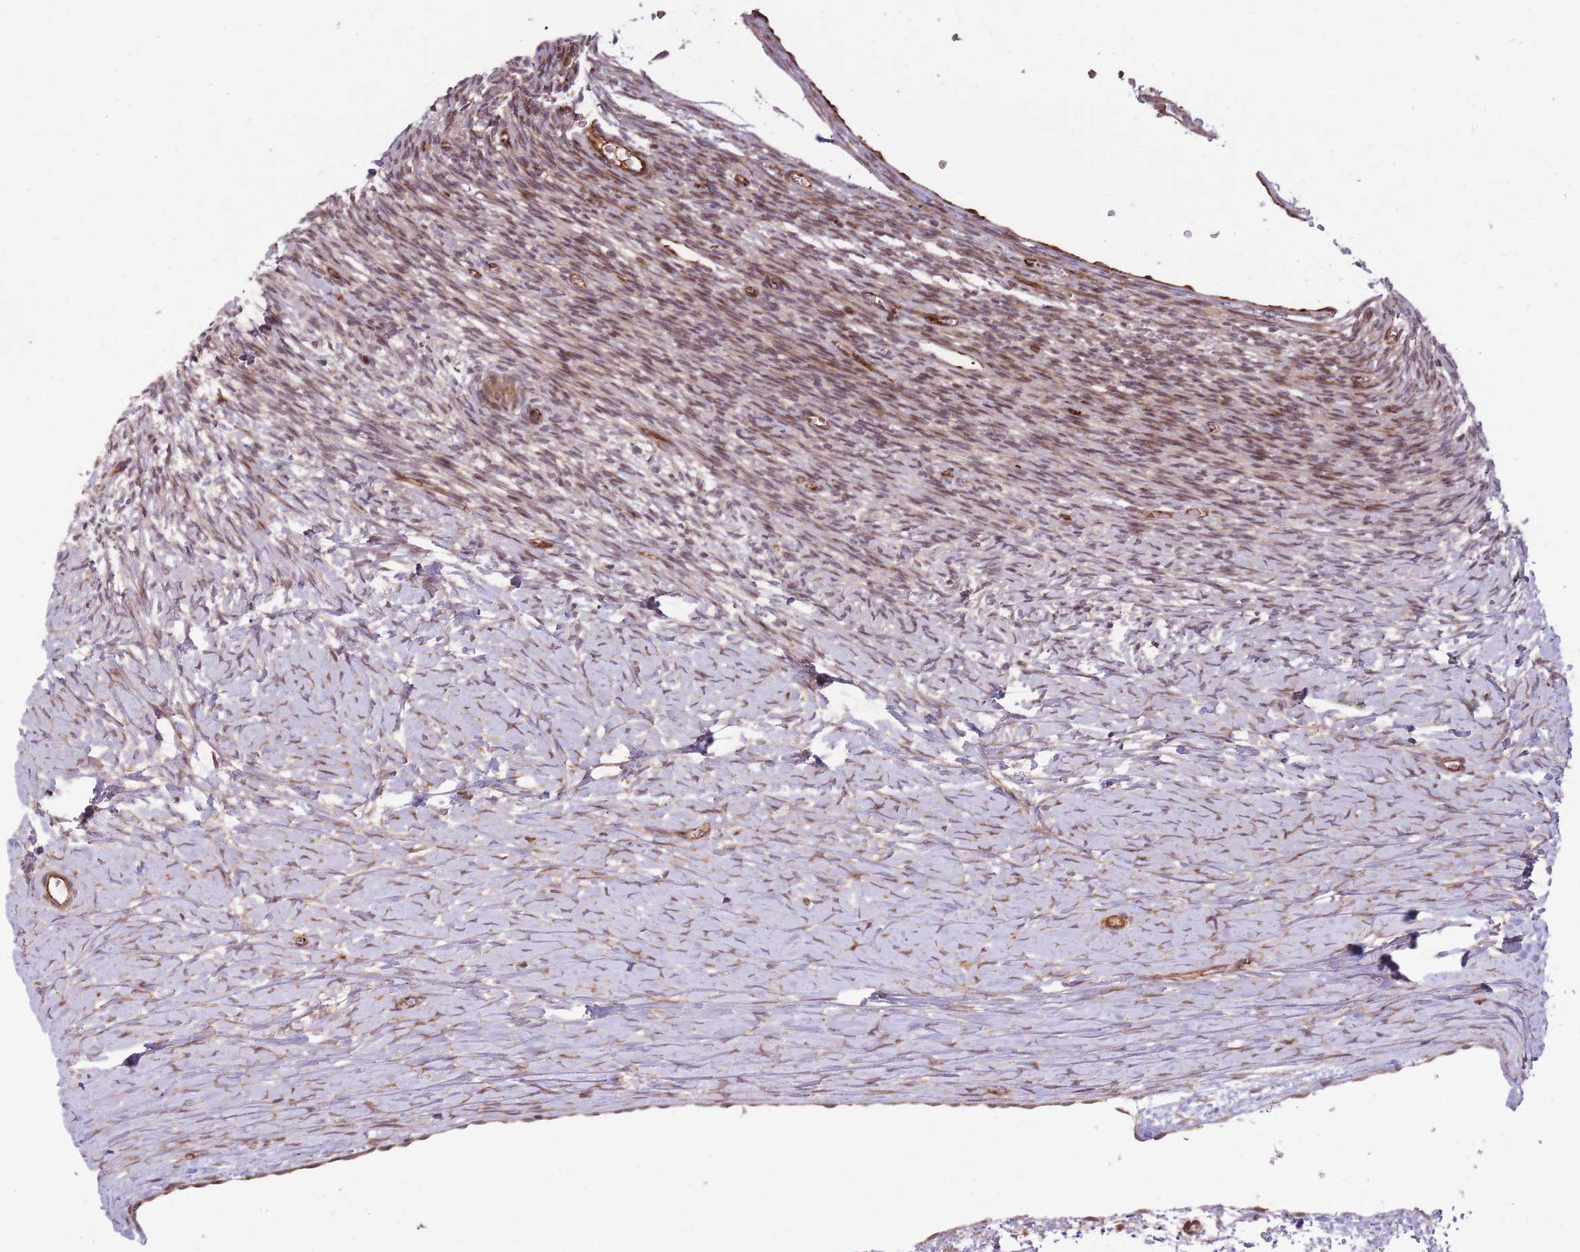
{"staining": {"intensity": "weak", "quantity": "25%-75%", "location": "cytoplasmic/membranous"}, "tissue": "ovary", "cell_type": "Ovarian stroma cells", "image_type": "normal", "snomed": [{"axis": "morphology", "description": "Normal tissue, NOS"}, {"axis": "topography", "description": "Ovary"}], "caption": "A brown stain labels weak cytoplasmic/membranous staining of a protein in ovarian stroma cells of normal human ovary. (IHC, brightfield microscopy, high magnification).", "gene": "CISH", "patient": {"sex": "female", "age": 39}}